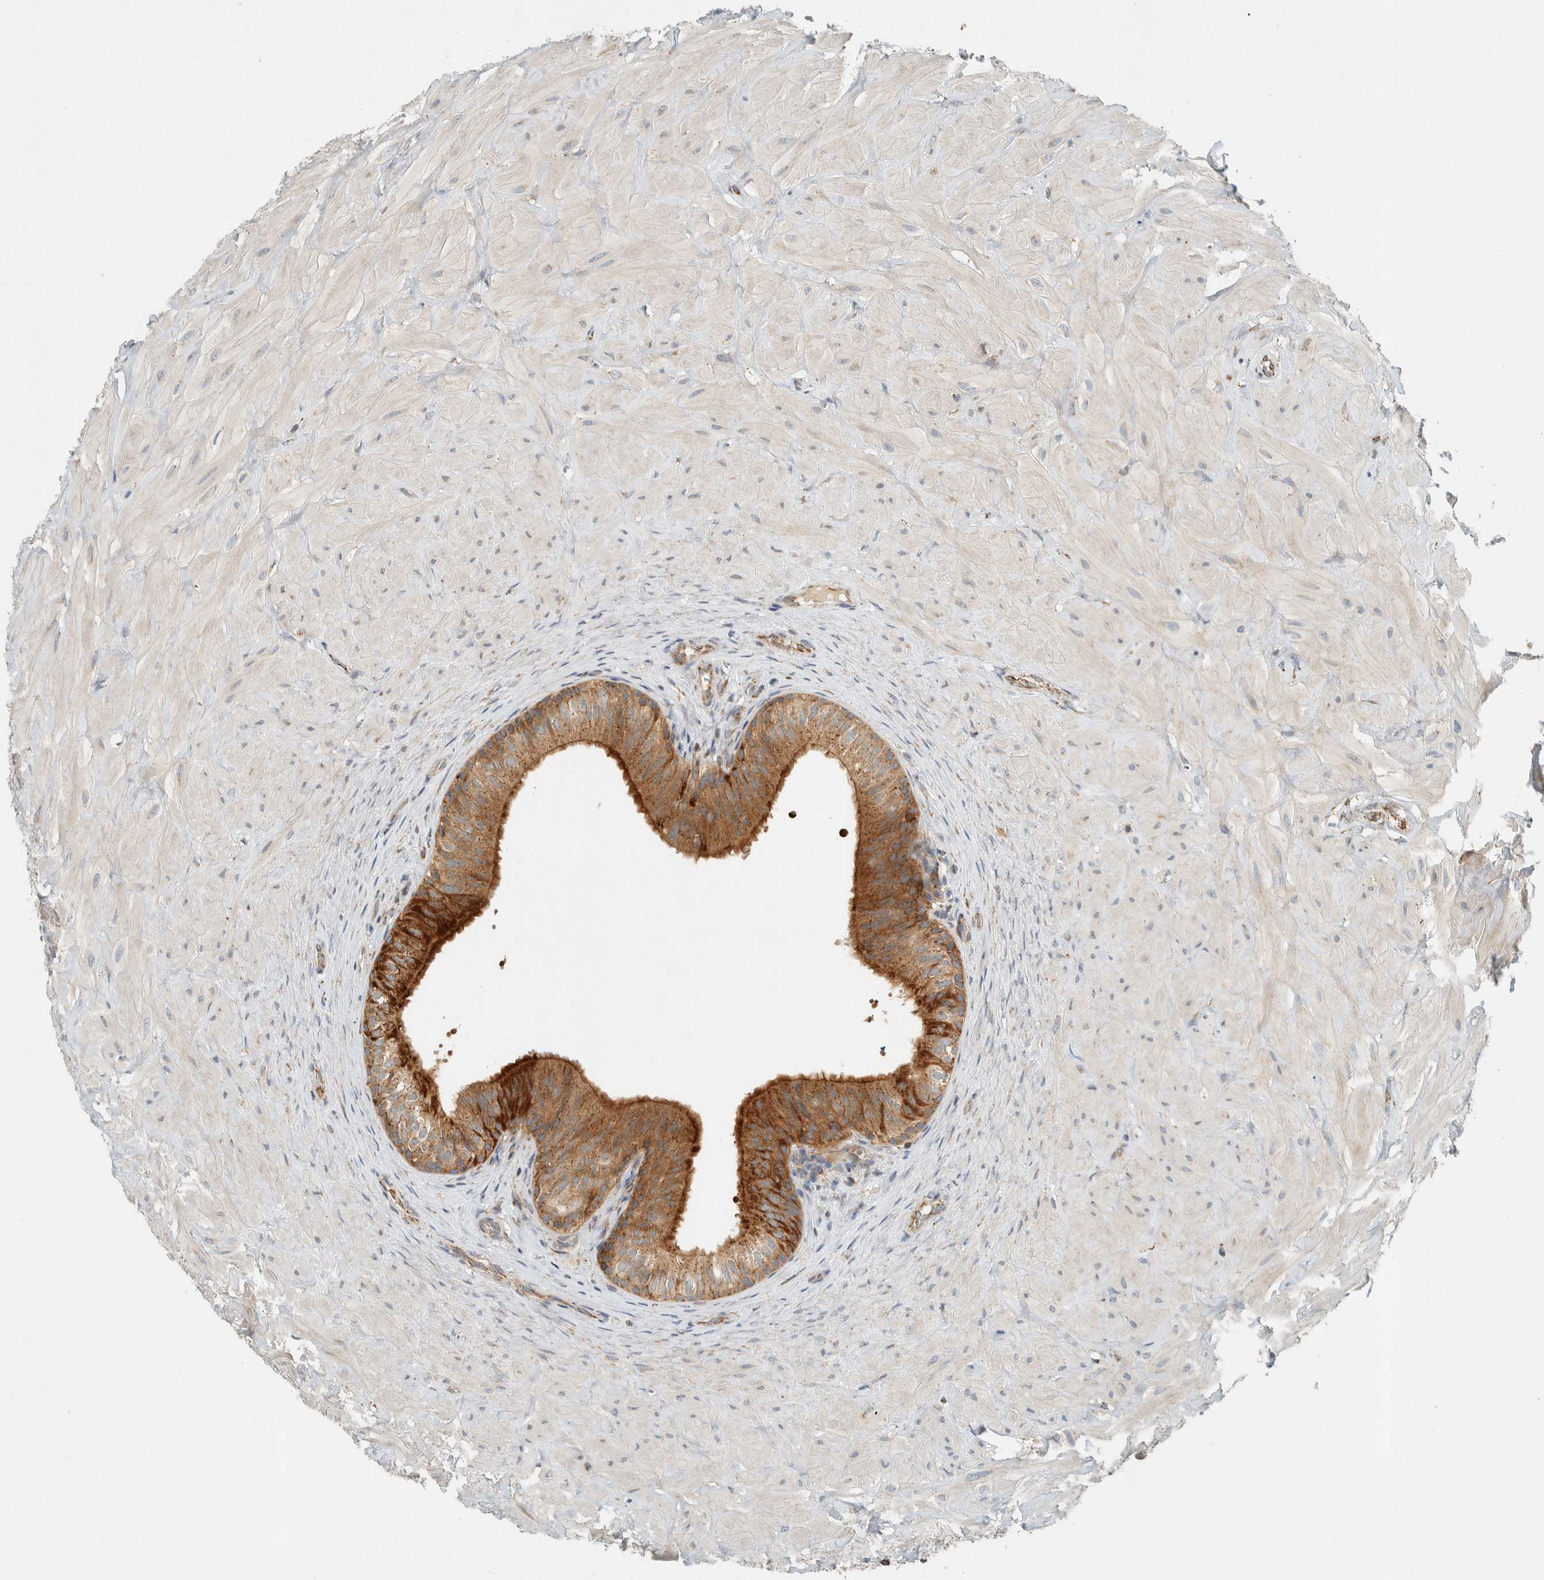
{"staining": {"intensity": "moderate", "quantity": ">75%", "location": "cytoplasmic/membranous"}, "tissue": "epididymis", "cell_type": "Glandular cells", "image_type": "normal", "snomed": [{"axis": "morphology", "description": "Normal tissue, NOS"}, {"axis": "topography", "description": "Soft tissue"}, {"axis": "topography", "description": "Epididymis"}], "caption": "Immunohistochemistry (IHC) of normal human epididymis reveals medium levels of moderate cytoplasmic/membranous expression in about >75% of glandular cells. (brown staining indicates protein expression, while blue staining denotes nuclei).", "gene": "SPAG5", "patient": {"sex": "male", "age": 26}}